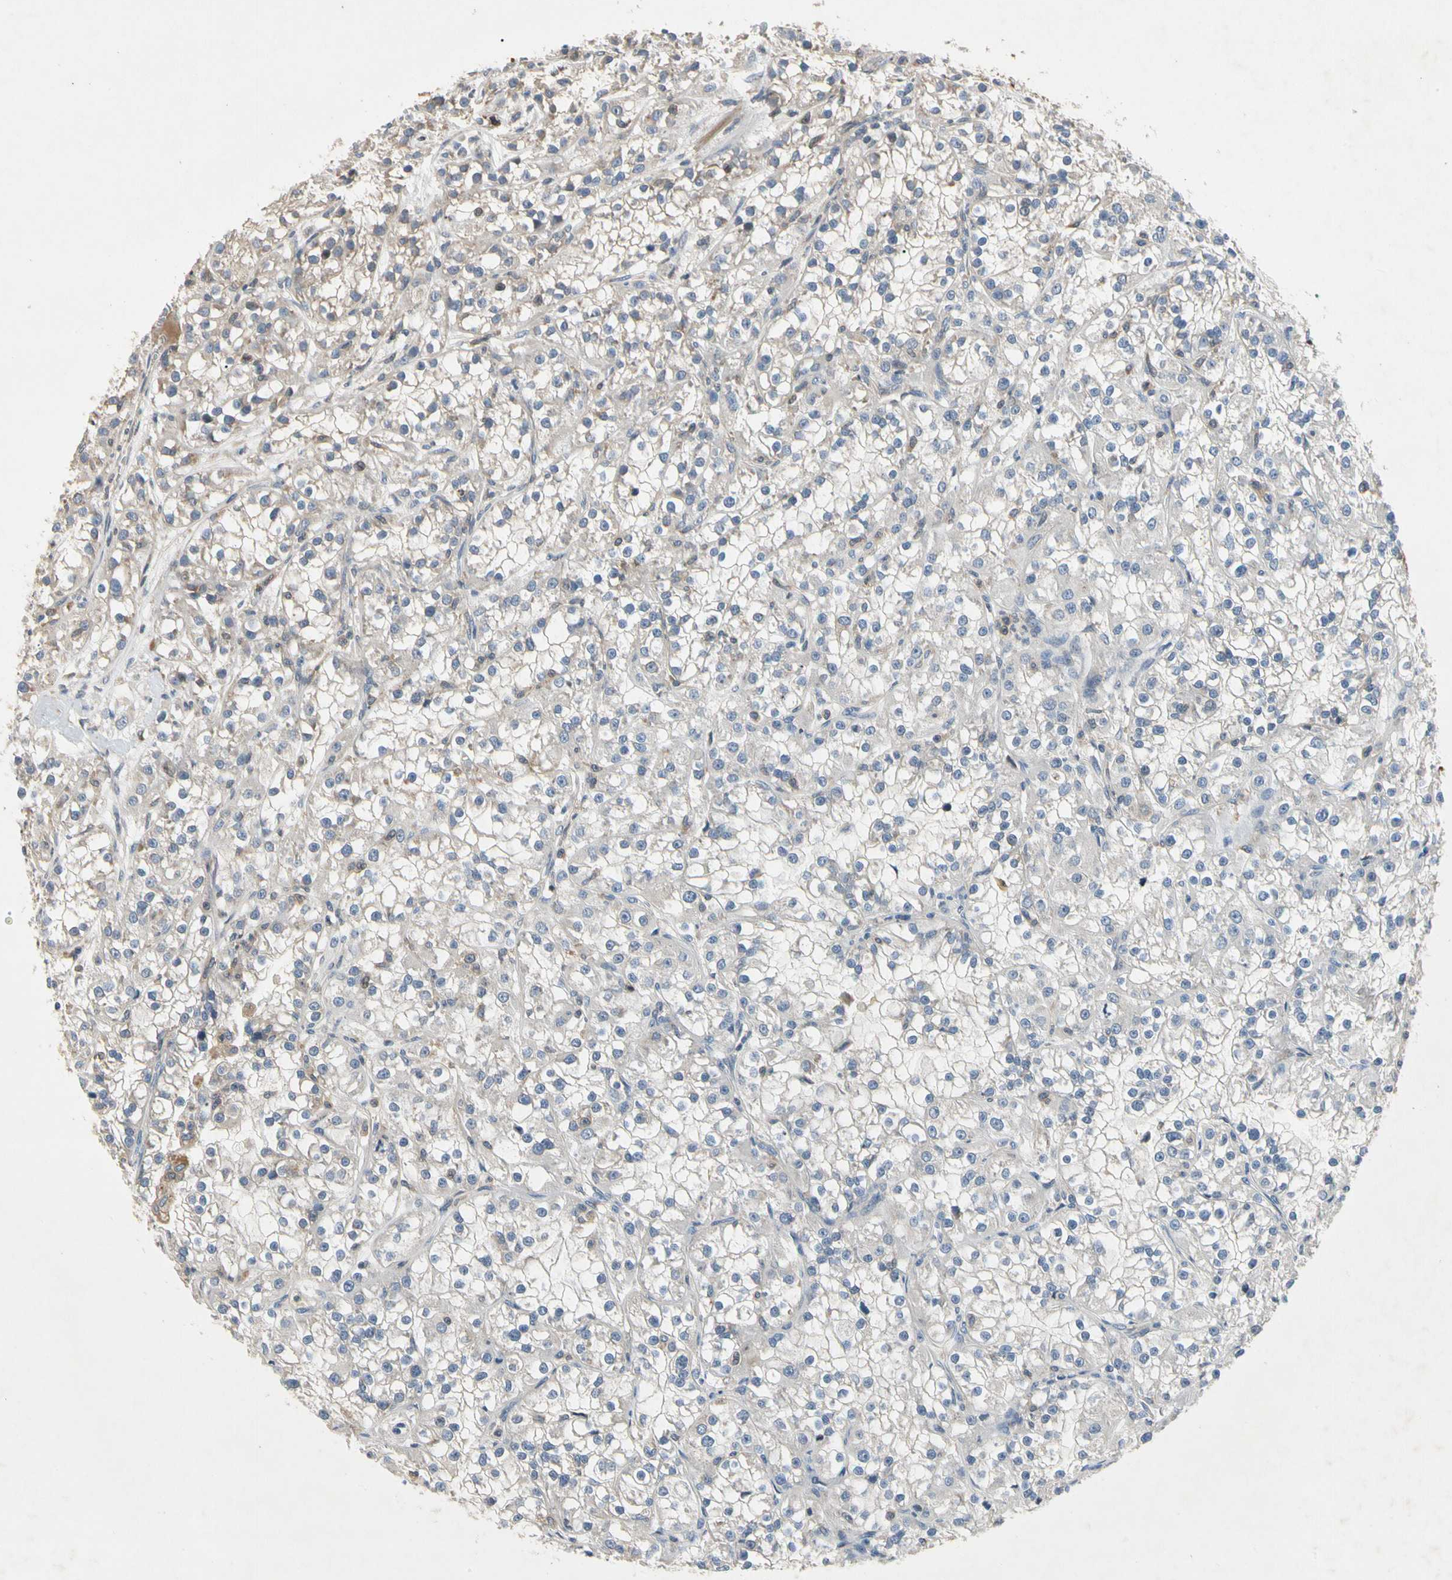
{"staining": {"intensity": "negative", "quantity": "none", "location": "none"}, "tissue": "renal cancer", "cell_type": "Tumor cells", "image_type": "cancer", "snomed": [{"axis": "morphology", "description": "Adenocarcinoma, NOS"}, {"axis": "topography", "description": "Kidney"}], "caption": "An image of human adenocarcinoma (renal) is negative for staining in tumor cells.", "gene": "CRTAC1", "patient": {"sex": "female", "age": 52}}